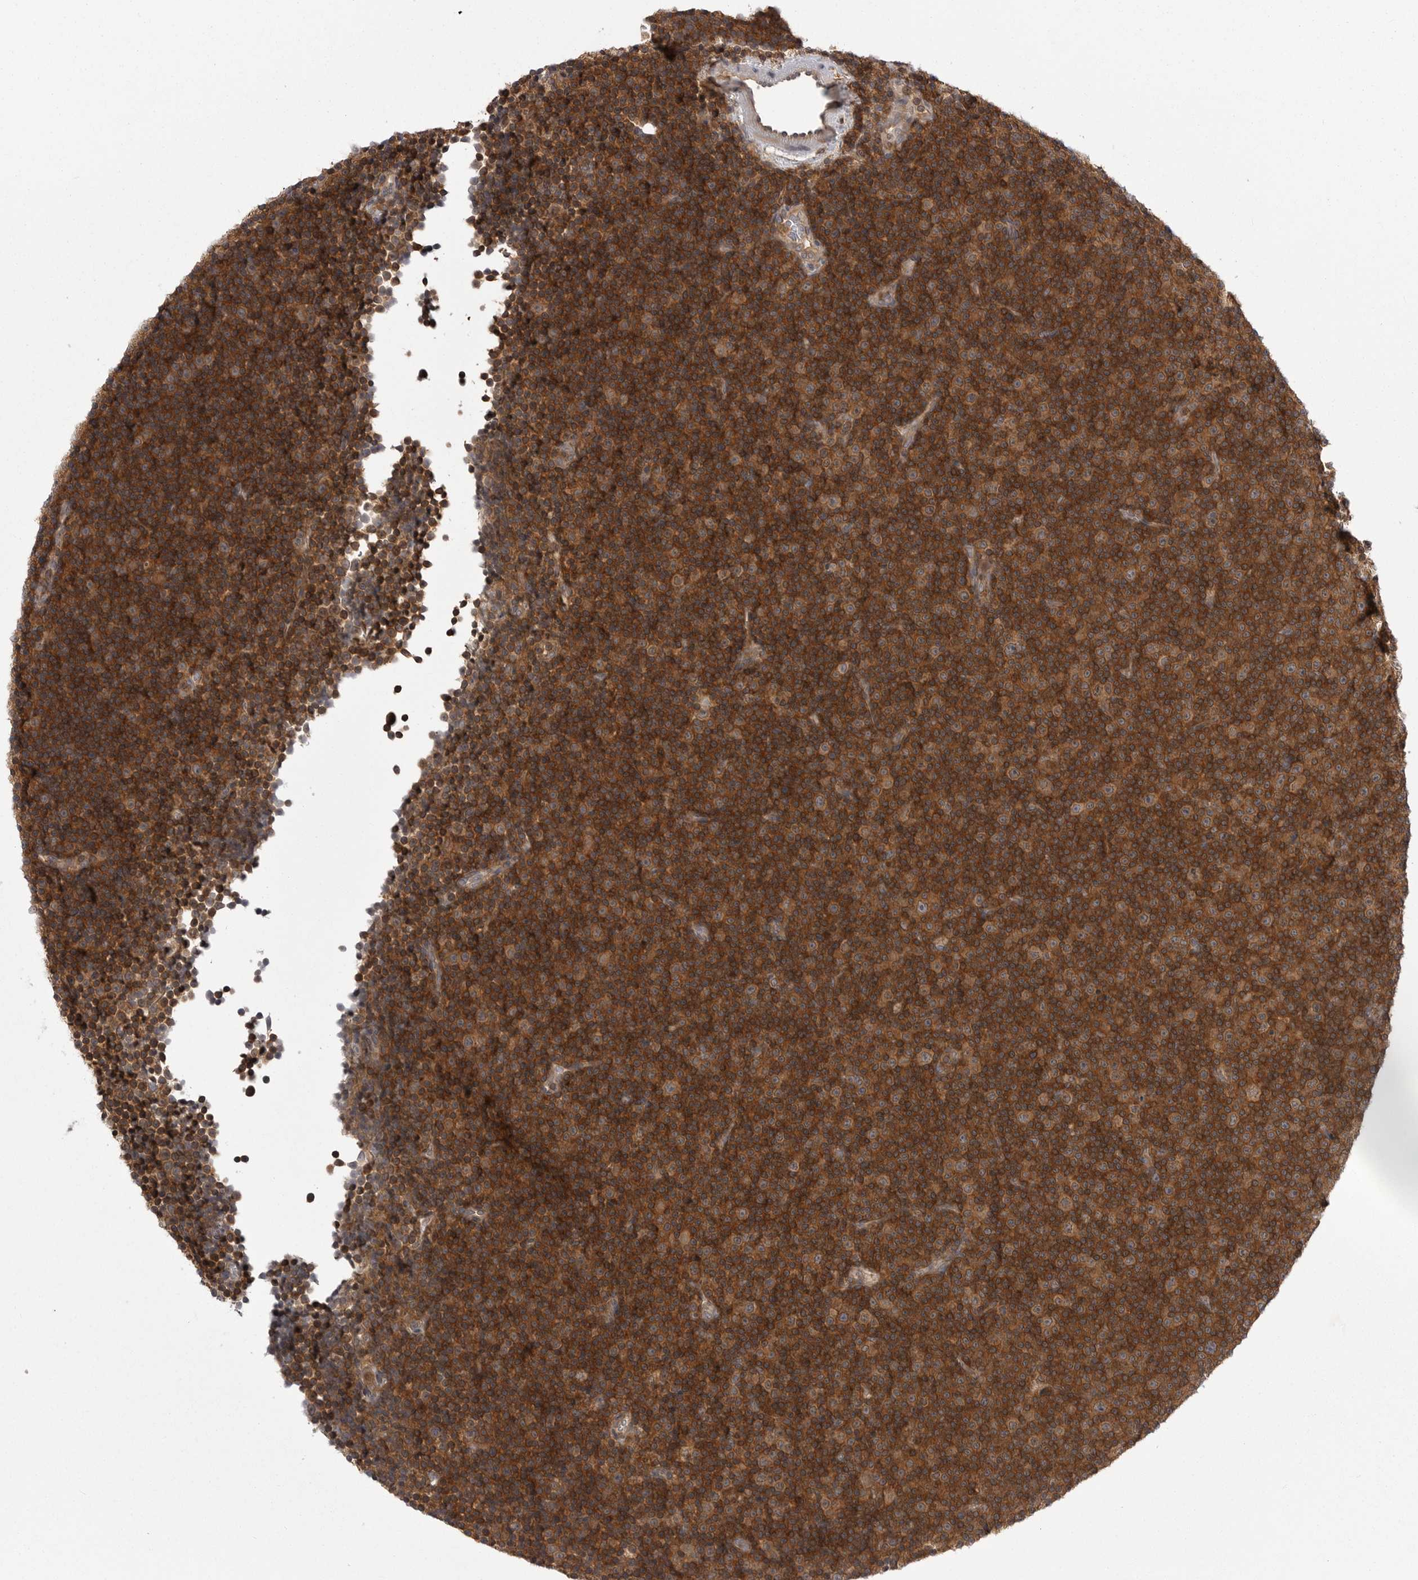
{"staining": {"intensity": "strong", "quantity": ">75%", "location": "cytoplasmic/membranous"}, "tissue": "lymphoma", "cell_type": "Tumor cells", "image_type": "cancer", "snomed": [{"axis": "morphology", "description": "Malignant lymphoma, non-Hodgkin's type, Low grade"}, {"axis": "topography", "description": "Lymph node"}], "caption": "Tumor cells display high levels of strong cytoplasmic/membranous staining in about >75% of cells in human lymphoma.", "gene": "STK24", "patient": {"sex": "female", "age": 67}}